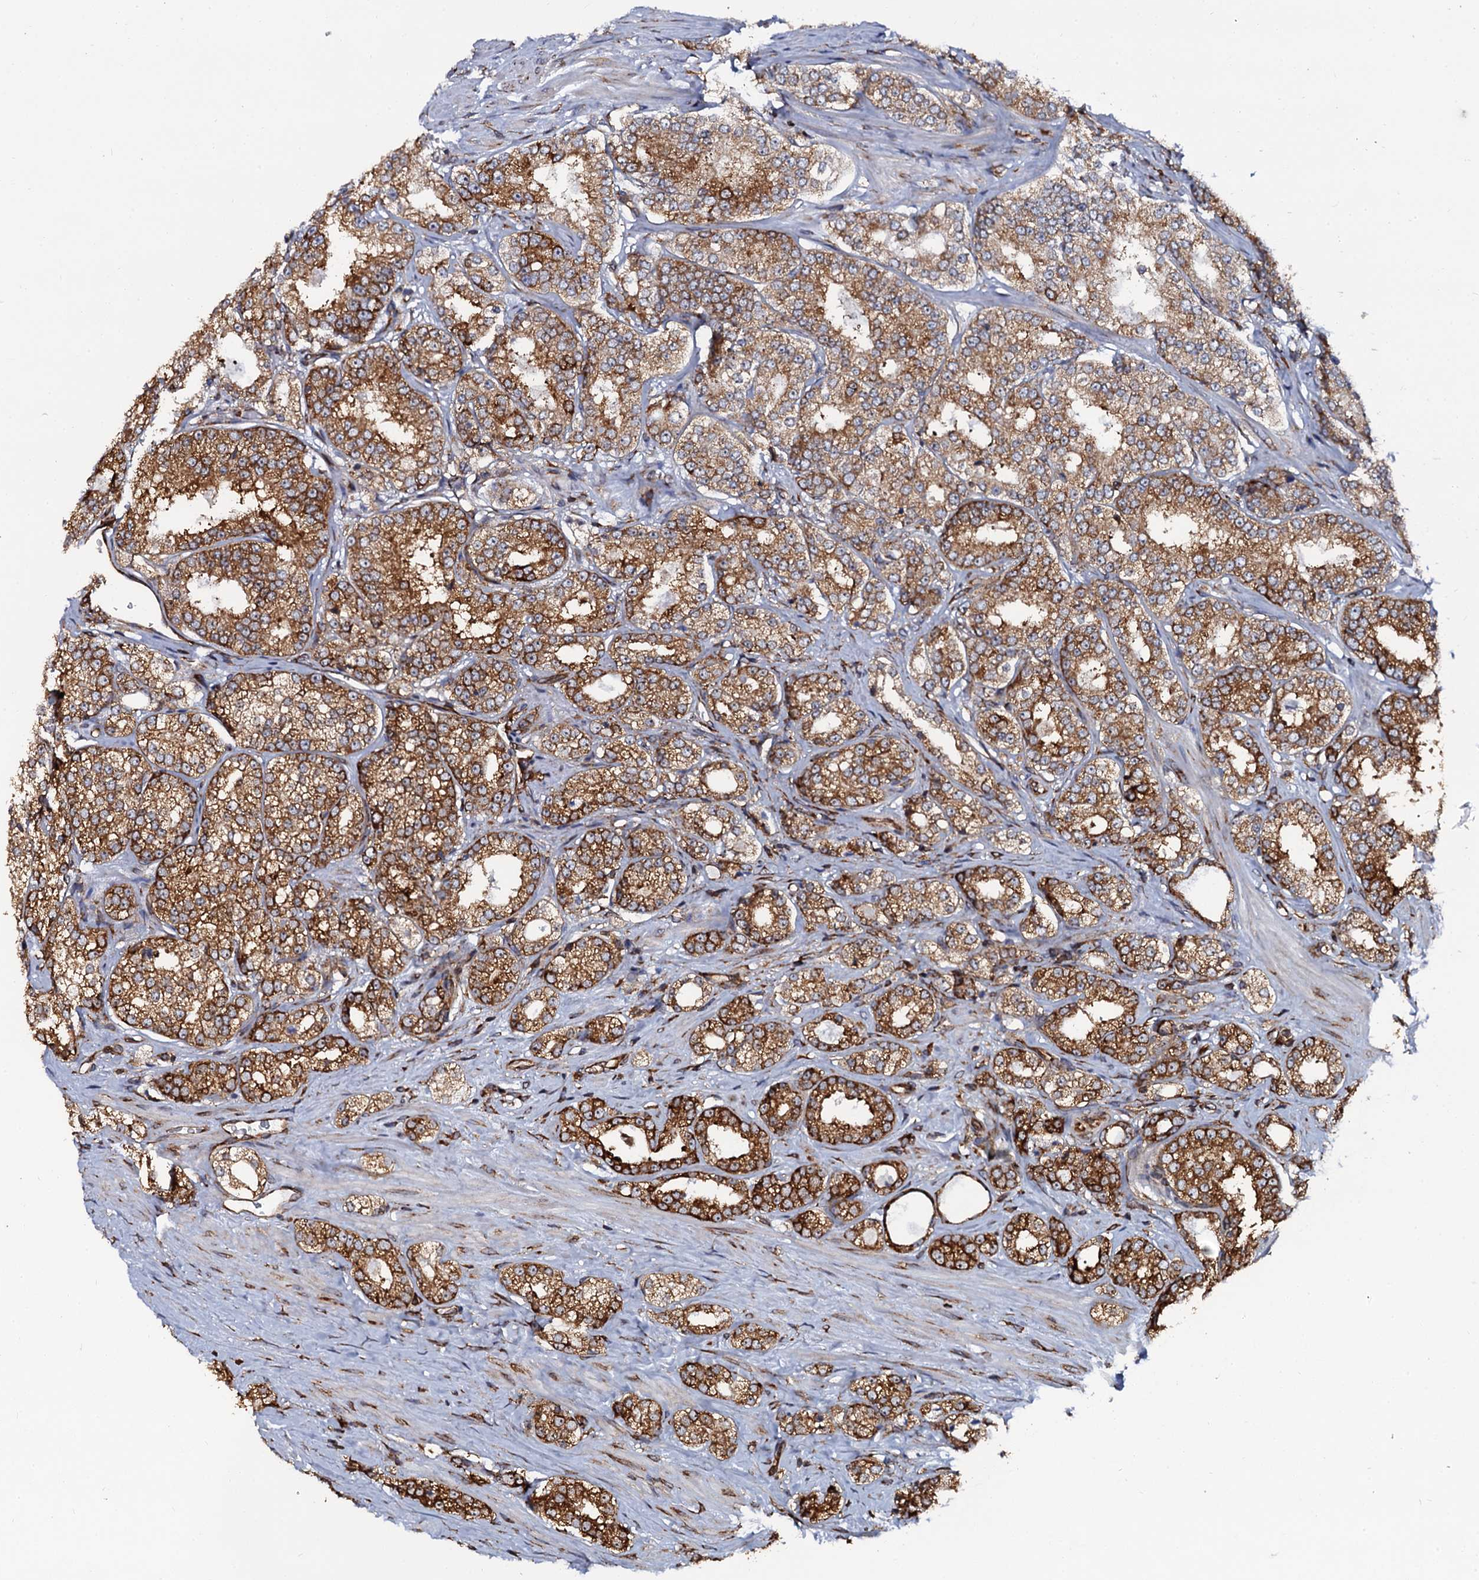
{"staining": {"intensity": "moderate", "quantity": ">75%", "location": "cytoplasmic/membranous"}, "tissue": "prostate cancer", "cell_type": "Tumor cells", "image_type": "cancer", "snomed": [{"axis": "morphology", "description": "Normal tissue, NOS"}, {"axis": "morphology", "description": "Adenocarcinoma, High grade"}, {"axis": "topography", "description": "Prostate"}], "caption": "Immunohistochemistry of prostate high-grade adenocarcinoma reveals medium levels of moderate cytoplasmic/membranous staining in approximately >75% of tumor cells.", "gene": "SPTY2D1", "patient": {"sex": "male", "age": 83}}